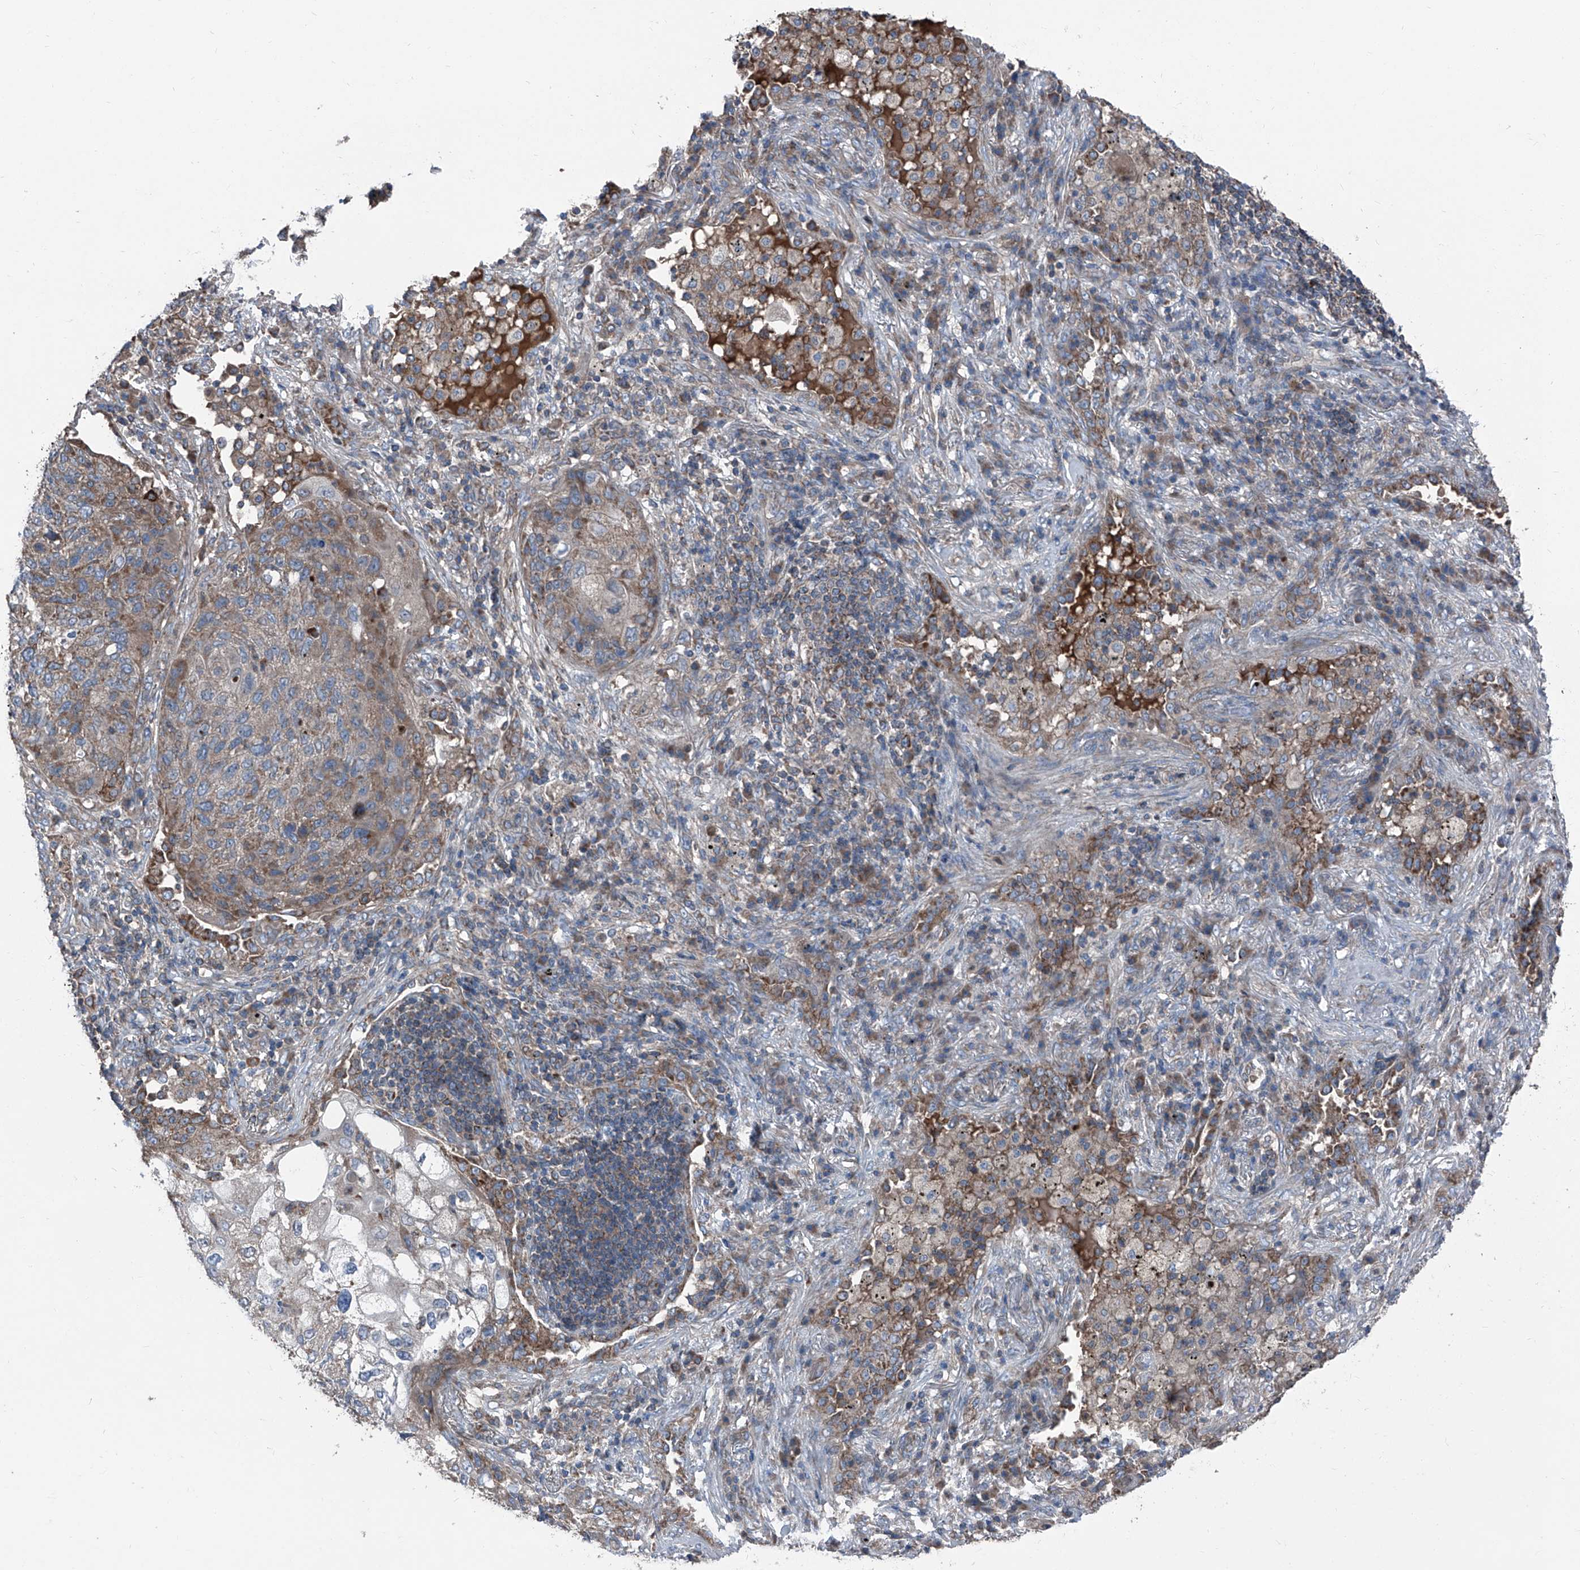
{"staining": {"intensity": "moderate", "quantity": "25%-75%", "location": "cytoplasmic/membranous"}, "tissue": "lung cancer", "cell_type": "Tumor cells", "image_type": "cancer", "snomed": [{"axis": "morphology", "description": "Squamous cell carcinoma, NOS"}, {"axis": "topography", "description": "Lung"}], "caption": "A photomicrograph of human lung squamous cell carcinoma stained for a protein demonstrates moderate cytoplasmic/membranous brown staining in tumor cells. The protein of interest is shown in brown color, while the nuclei are stained blue.", "gene": "GPAT3", "patient": {"sex": "female", "age": 63}}